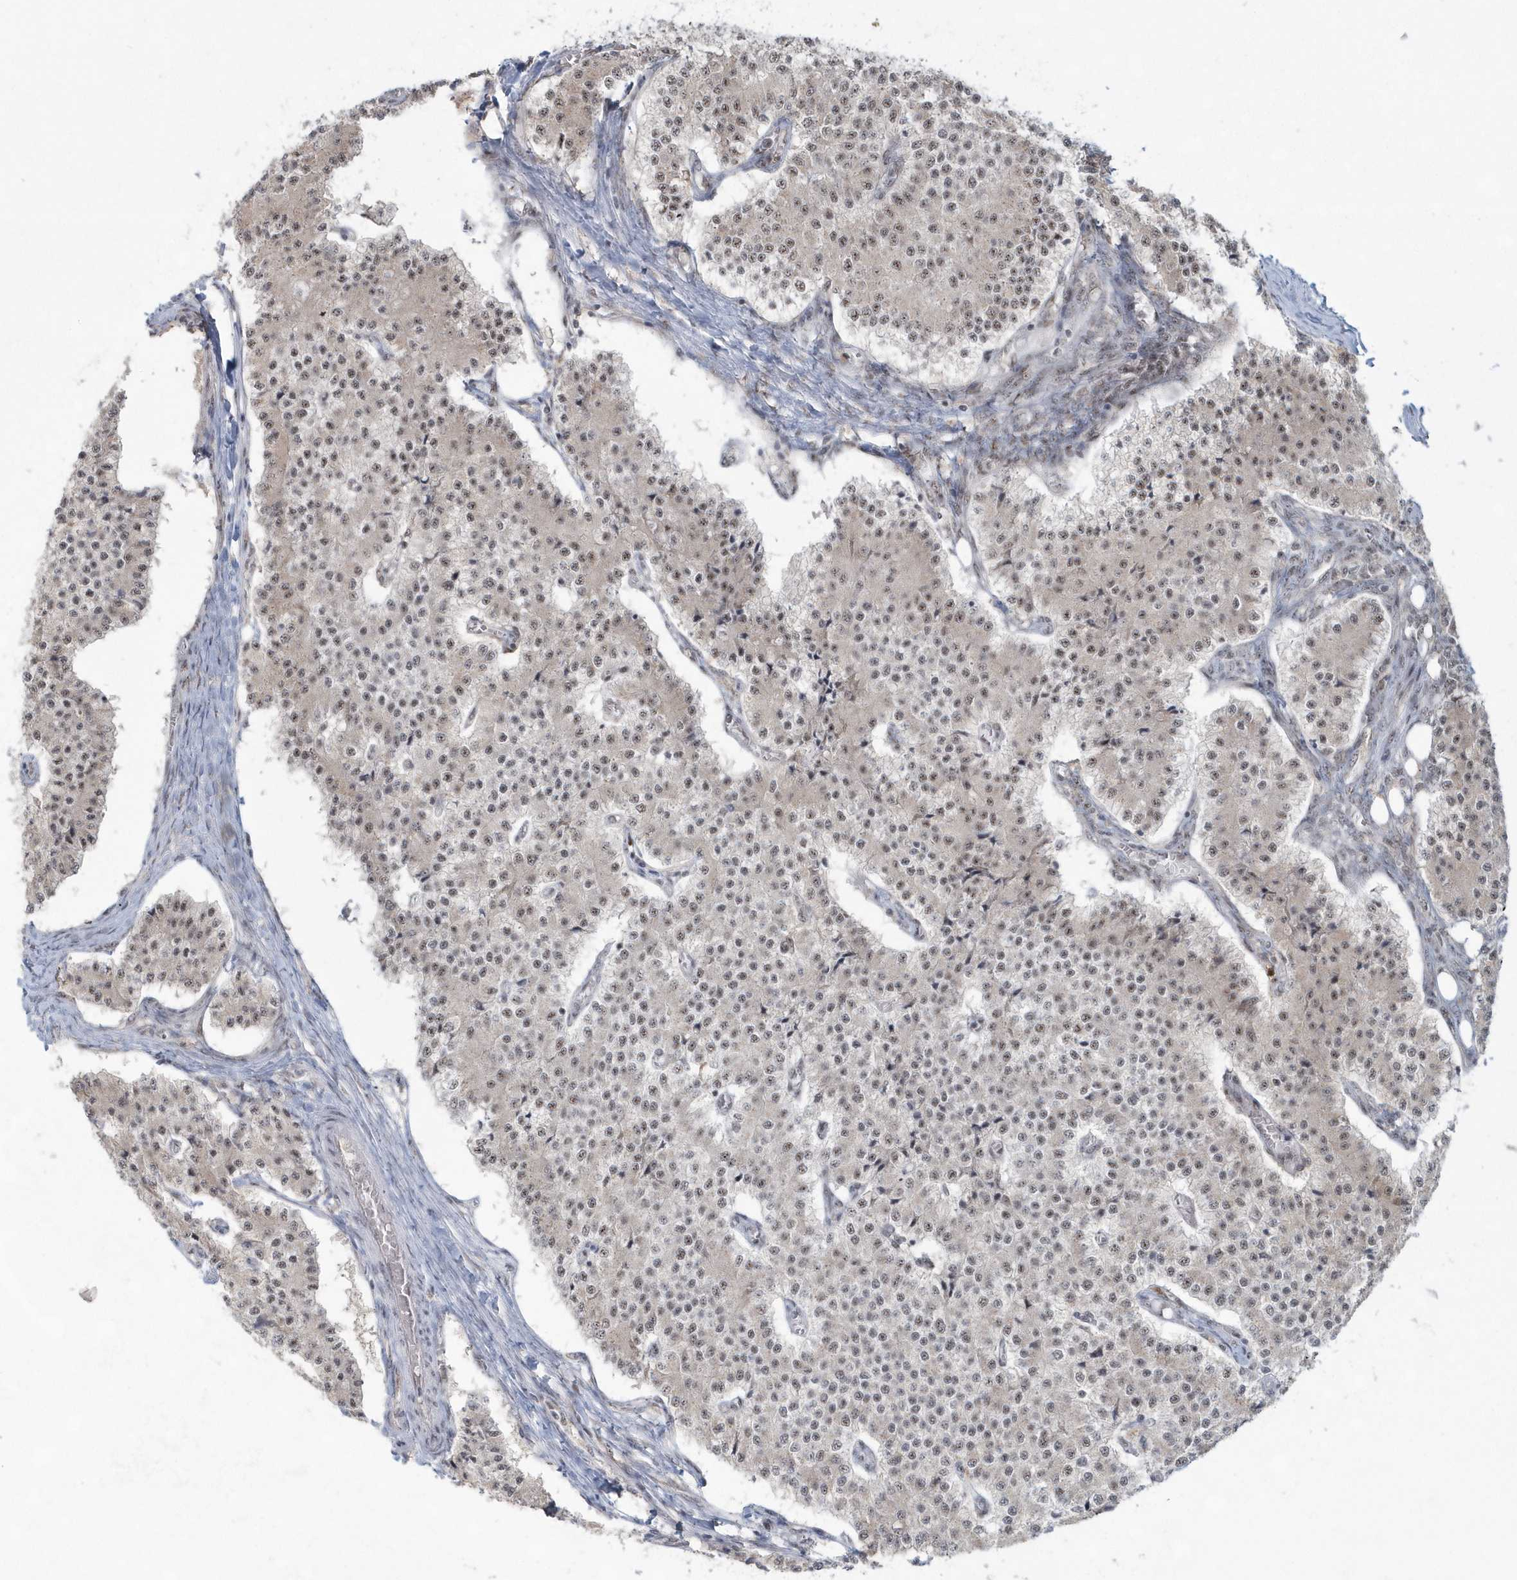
{"staining": {"intensity": "weak", "quantity": "25%-75%", "location": "nuclear"}, "tissue": "carcinoid", "cell_type": "Tumor cells", "image_type": "cancer", "snomed": [{"axis": "morphology", "description": "Carcinoid, malignant, NOS"}, {"axis": "topography", "description": "Colon"}], "caption": "Immunohistochemical staining of carcinoid exhibits low levels of weak nuclear protein expression in about 25%-75% of tumor cells.", "gene": "KDM6B", "patient": {"sex": "female", "age": 52}}